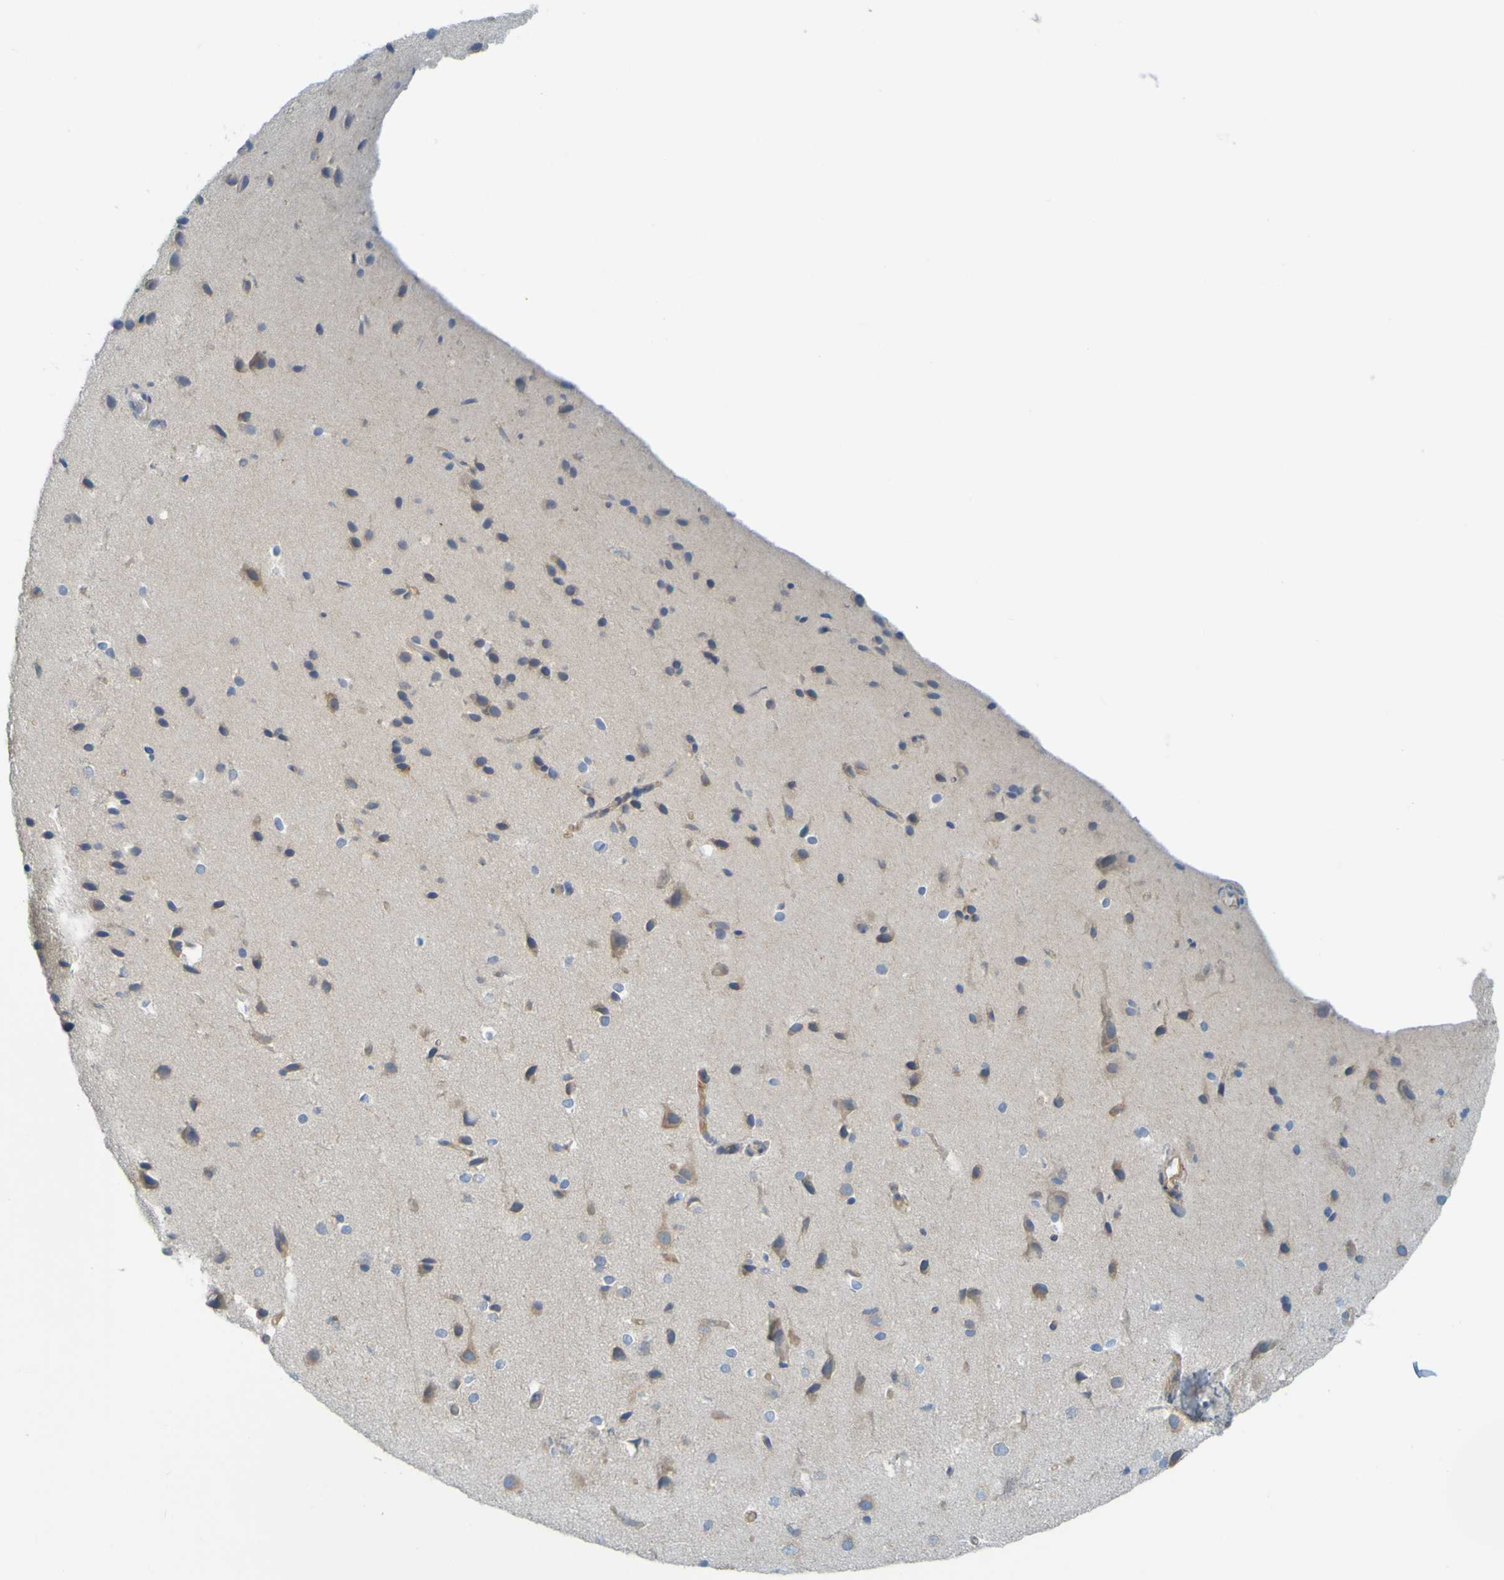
{"staining": {"intensity": "weak", "quantity": ">75%", "location": "cytoplasmic/membranous"}, "tissue": "cerebral cortex", "cell_type": "Endothelial cells", "image_type": "normal", "snomed": [{"axis": "morphology", "description": "Normal tissue, NOS"}, {"axis": "morphology", "description": "Developmental malformation"}, {"axis": "topography", "description": "Cerebral cortex"}], "caption": "IHC photomicrograph of unremarkable cerebral cortex stained for a protein (brown), which exhibits low levels of weak cytoplasmic/membranous expression in about >75% of endothelial cells.", "gene": "APPL1", "patient": {"sex": "female", "age": 30}}